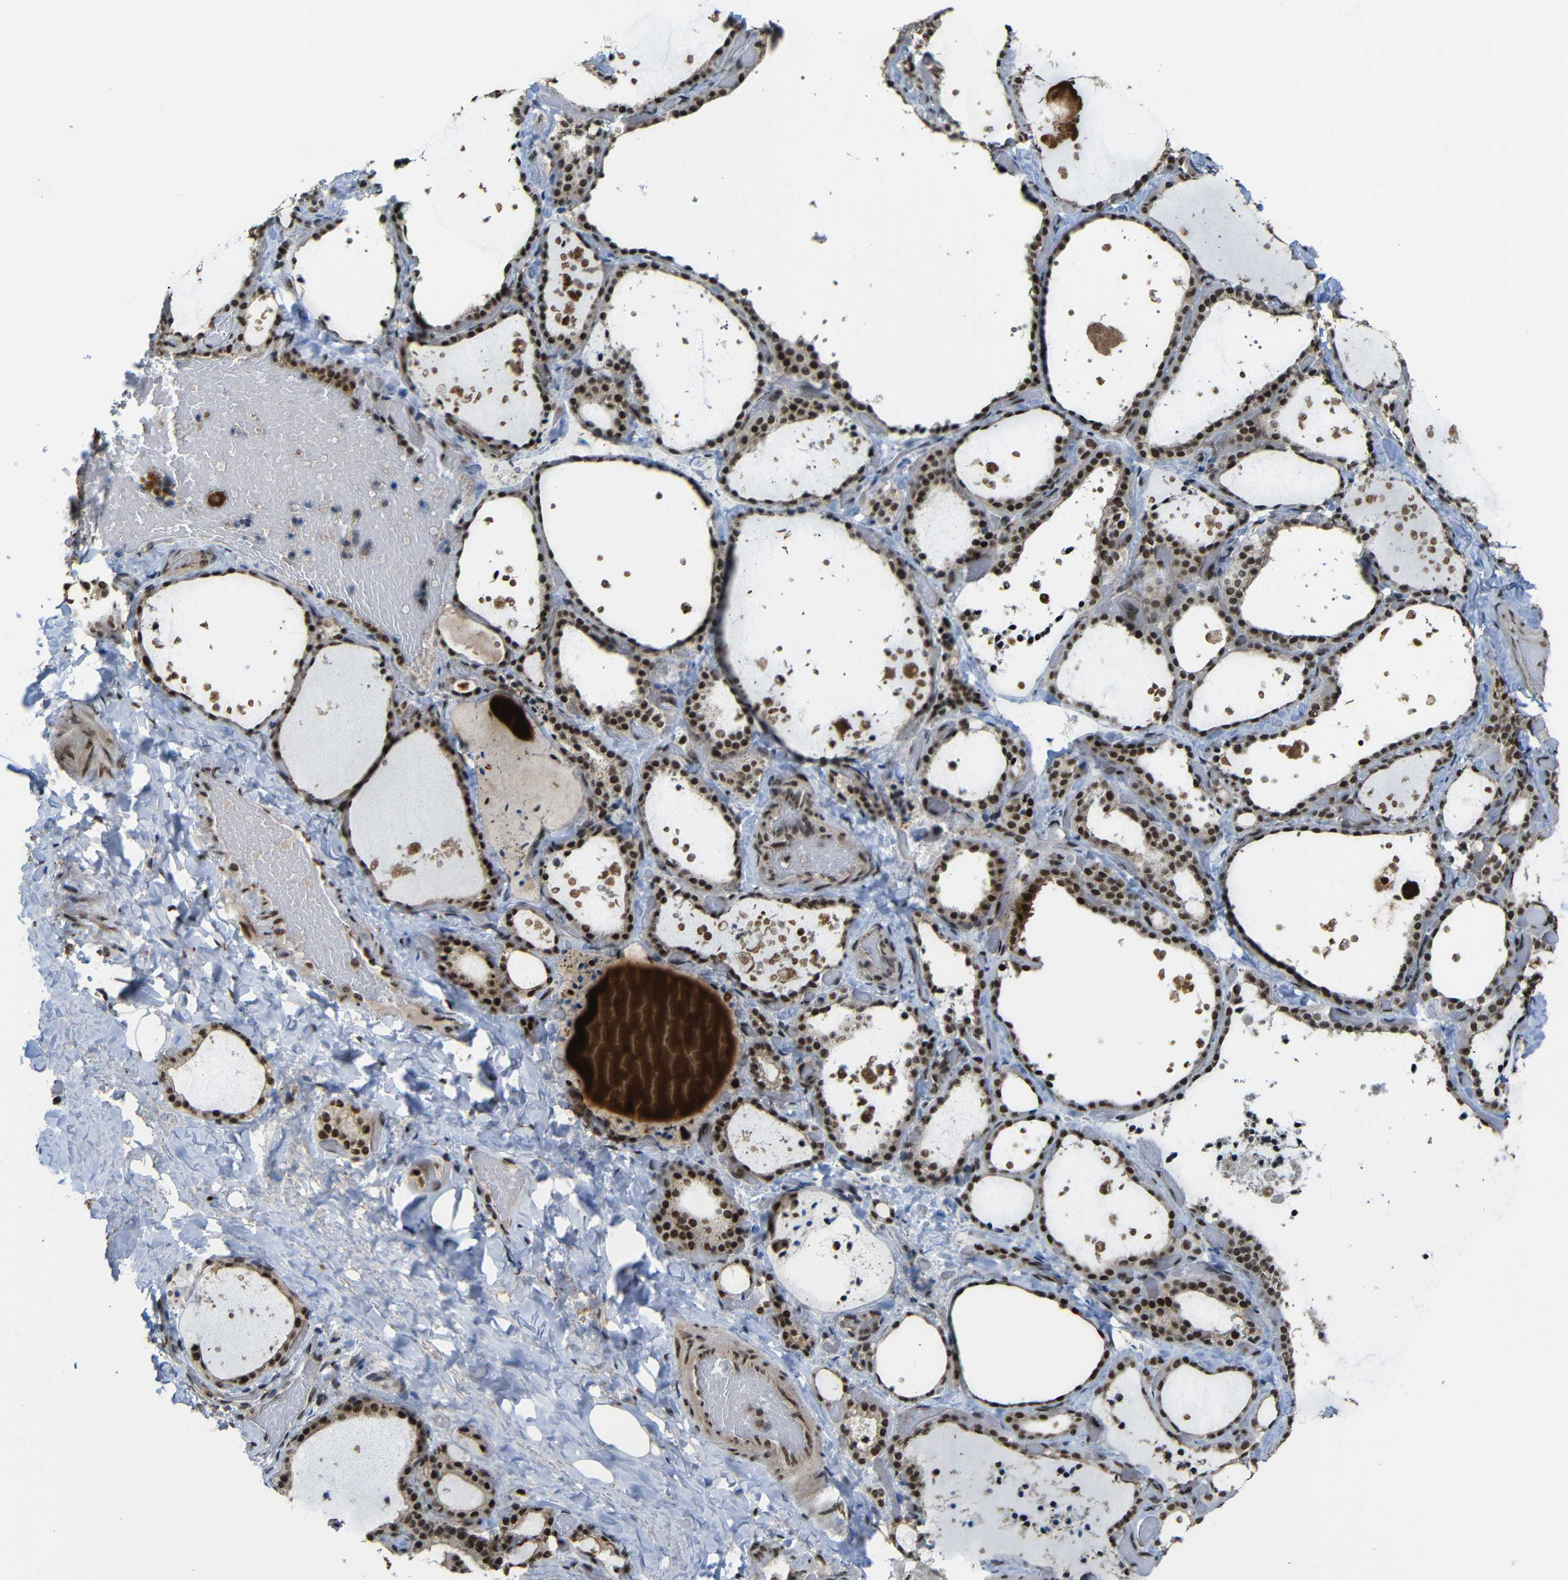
{"staining": {"intensity": "strong", "quantity": ">75%", "location": "cytoplasmic/membranous,nuclear"}, "tissue": "thyroid gland", "cell_type": "Glandular cells", "image_type": "normal", "snomed": [{"axis": "morphology", "description": "Normal tissue, NOS"}, {"axis": "topography", "description": "Thyroid gland"}], "caption": "High-magnification brightfield microscopy of benign thyroid gland stained with DAB (3,3'-diaminobenzidine) (brown) and counterstained with hematoxylin (blue). glandular cells exhibit strong cytoplasmic/membranous,nuclear positivity is appreciated in about>75% of cells.", "gene": "TCF7L2", "patient": {"sex": "female", "age": 44}}